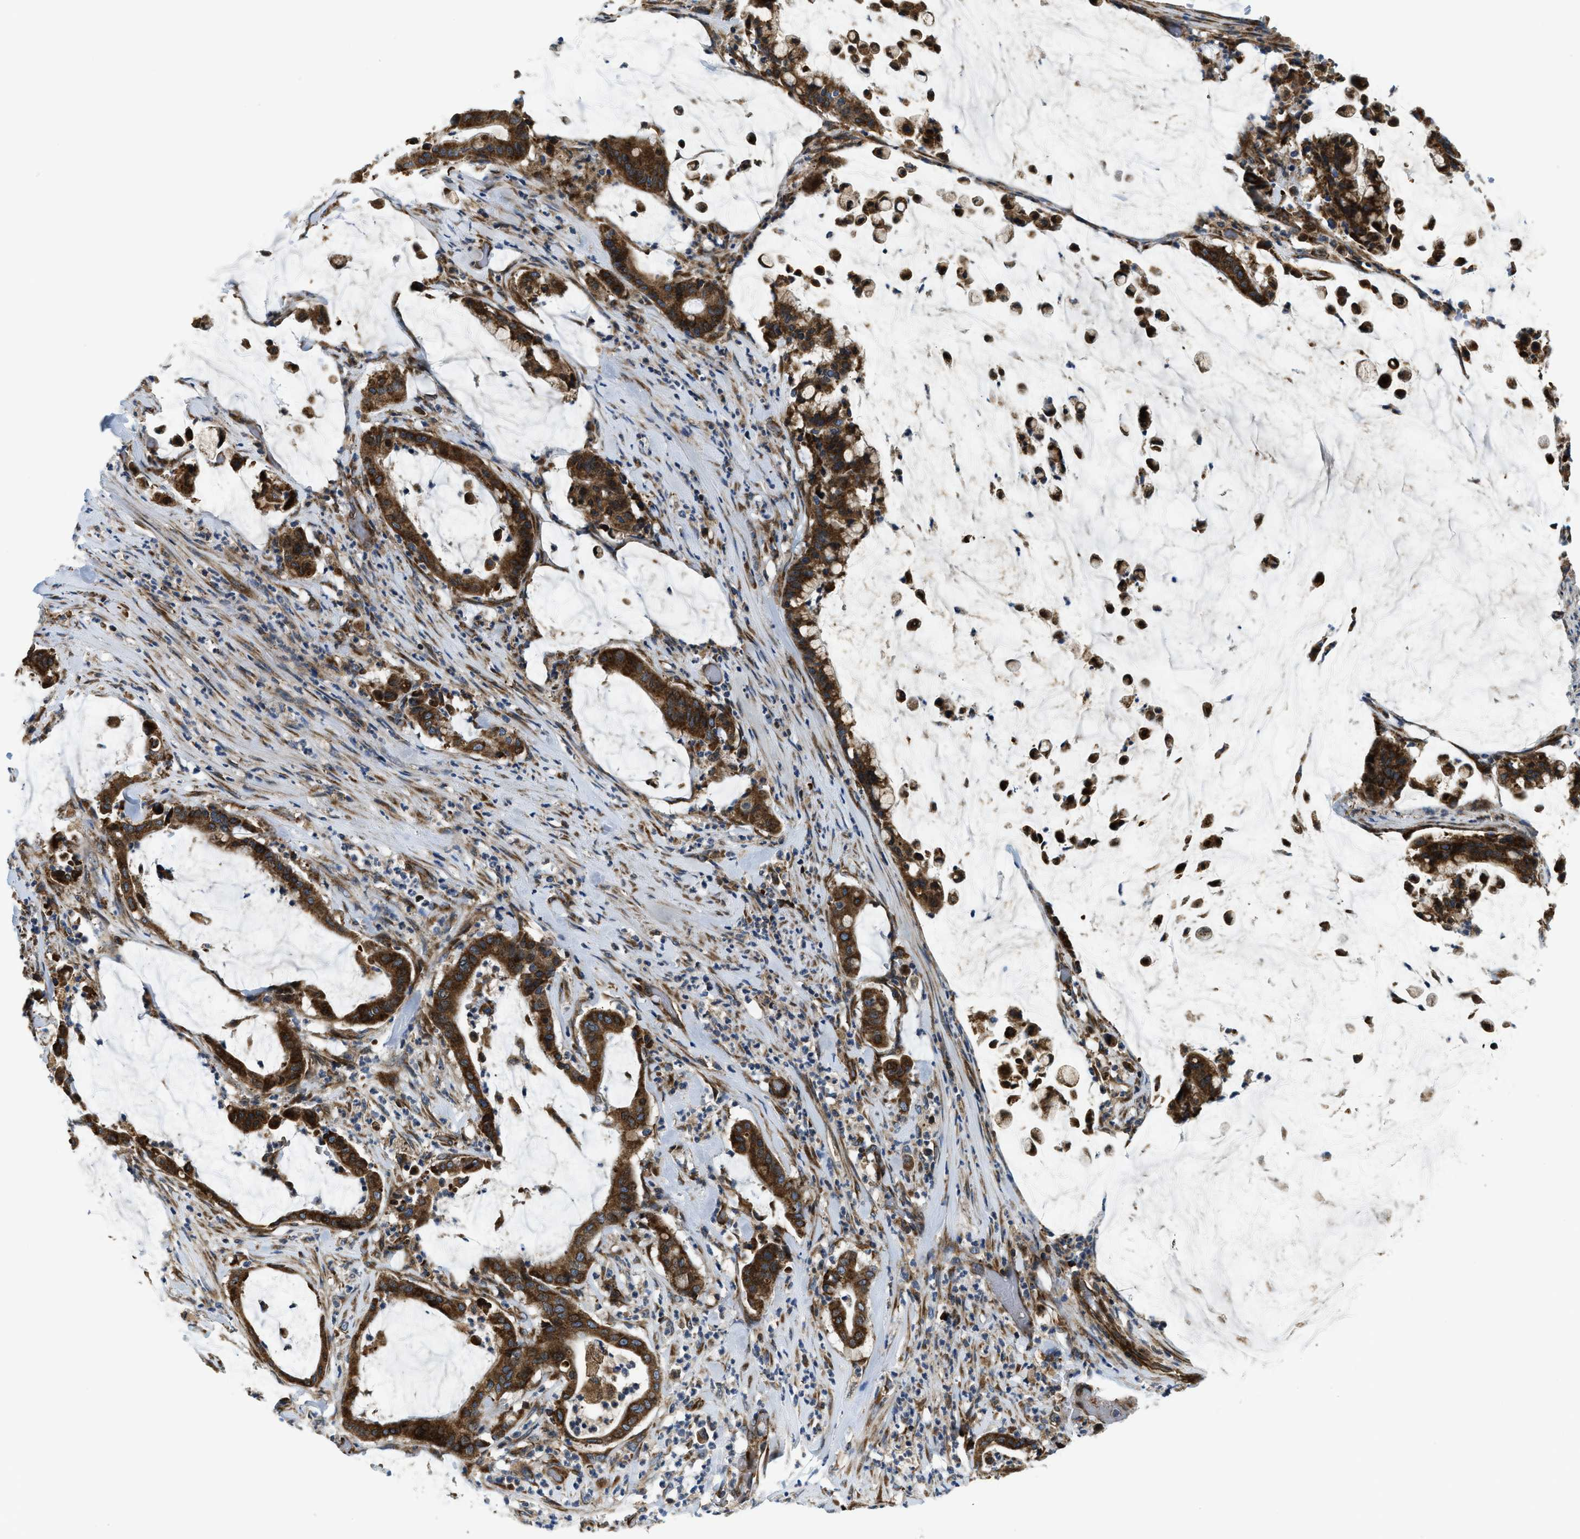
{"staining": {"intensity": "strong", "quantity": ">75%", "location": "cytoplasmic/membranous"}, "tissue": "pancreatic cancer", "cell_type": "Tumor cells", "image_type": "cancer", "snomed": [{"axis": "morphology", "description": "Adenocarcinoma, NOS"}, {"axis": "topography", "description": "Pancreas"}], "caption": "This image exhibits pancreatic adenocarcinoma stained with immunohistochemistry to label a protein in brown. The cytoplasmic/membranous of tumor cells show strong positivity for the protein. Nuclei are counter-stained blue.", "gene": "CSPG4", "patient": {"sex": "male", "age": 41}}